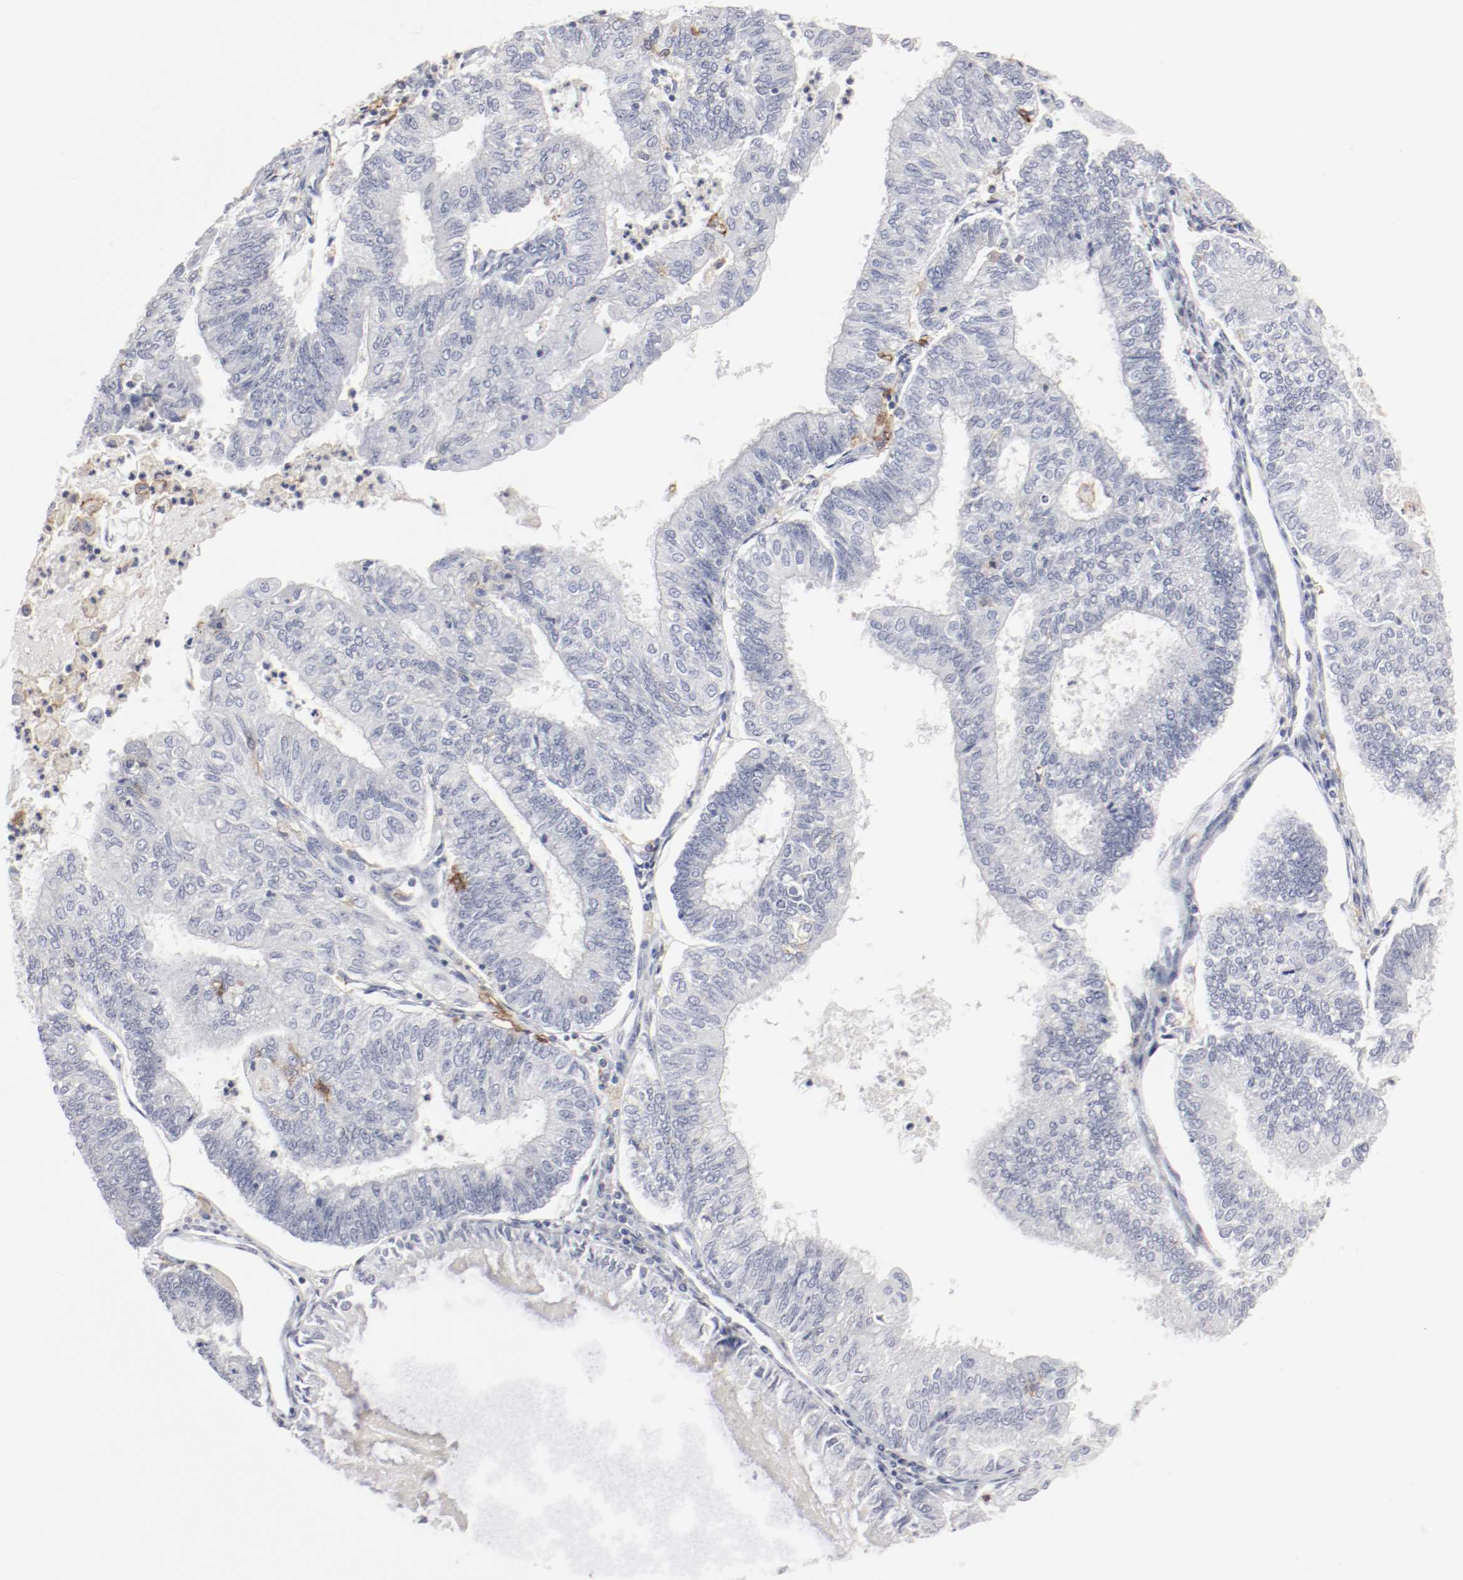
{"staining": {"intensity": "negative", "quantity": "none", "location": "none"}, "tissue": "endometrial cancer", "cell_type": "Tumor cells", "image_type": "cancer", "snomed": [{"axis": "morphology", "description": "Adenocarcinoma, NOS"}, {"axis": "topography", "description": "Endometrium"}], "caption": "A histopathology image of endometrial cancer (adenocarcinoma) stained for a protein demonstrates no brown staining in tumor cells.", "gene": "ITGAX", "patient": {"sex": "female", "age": 59}}